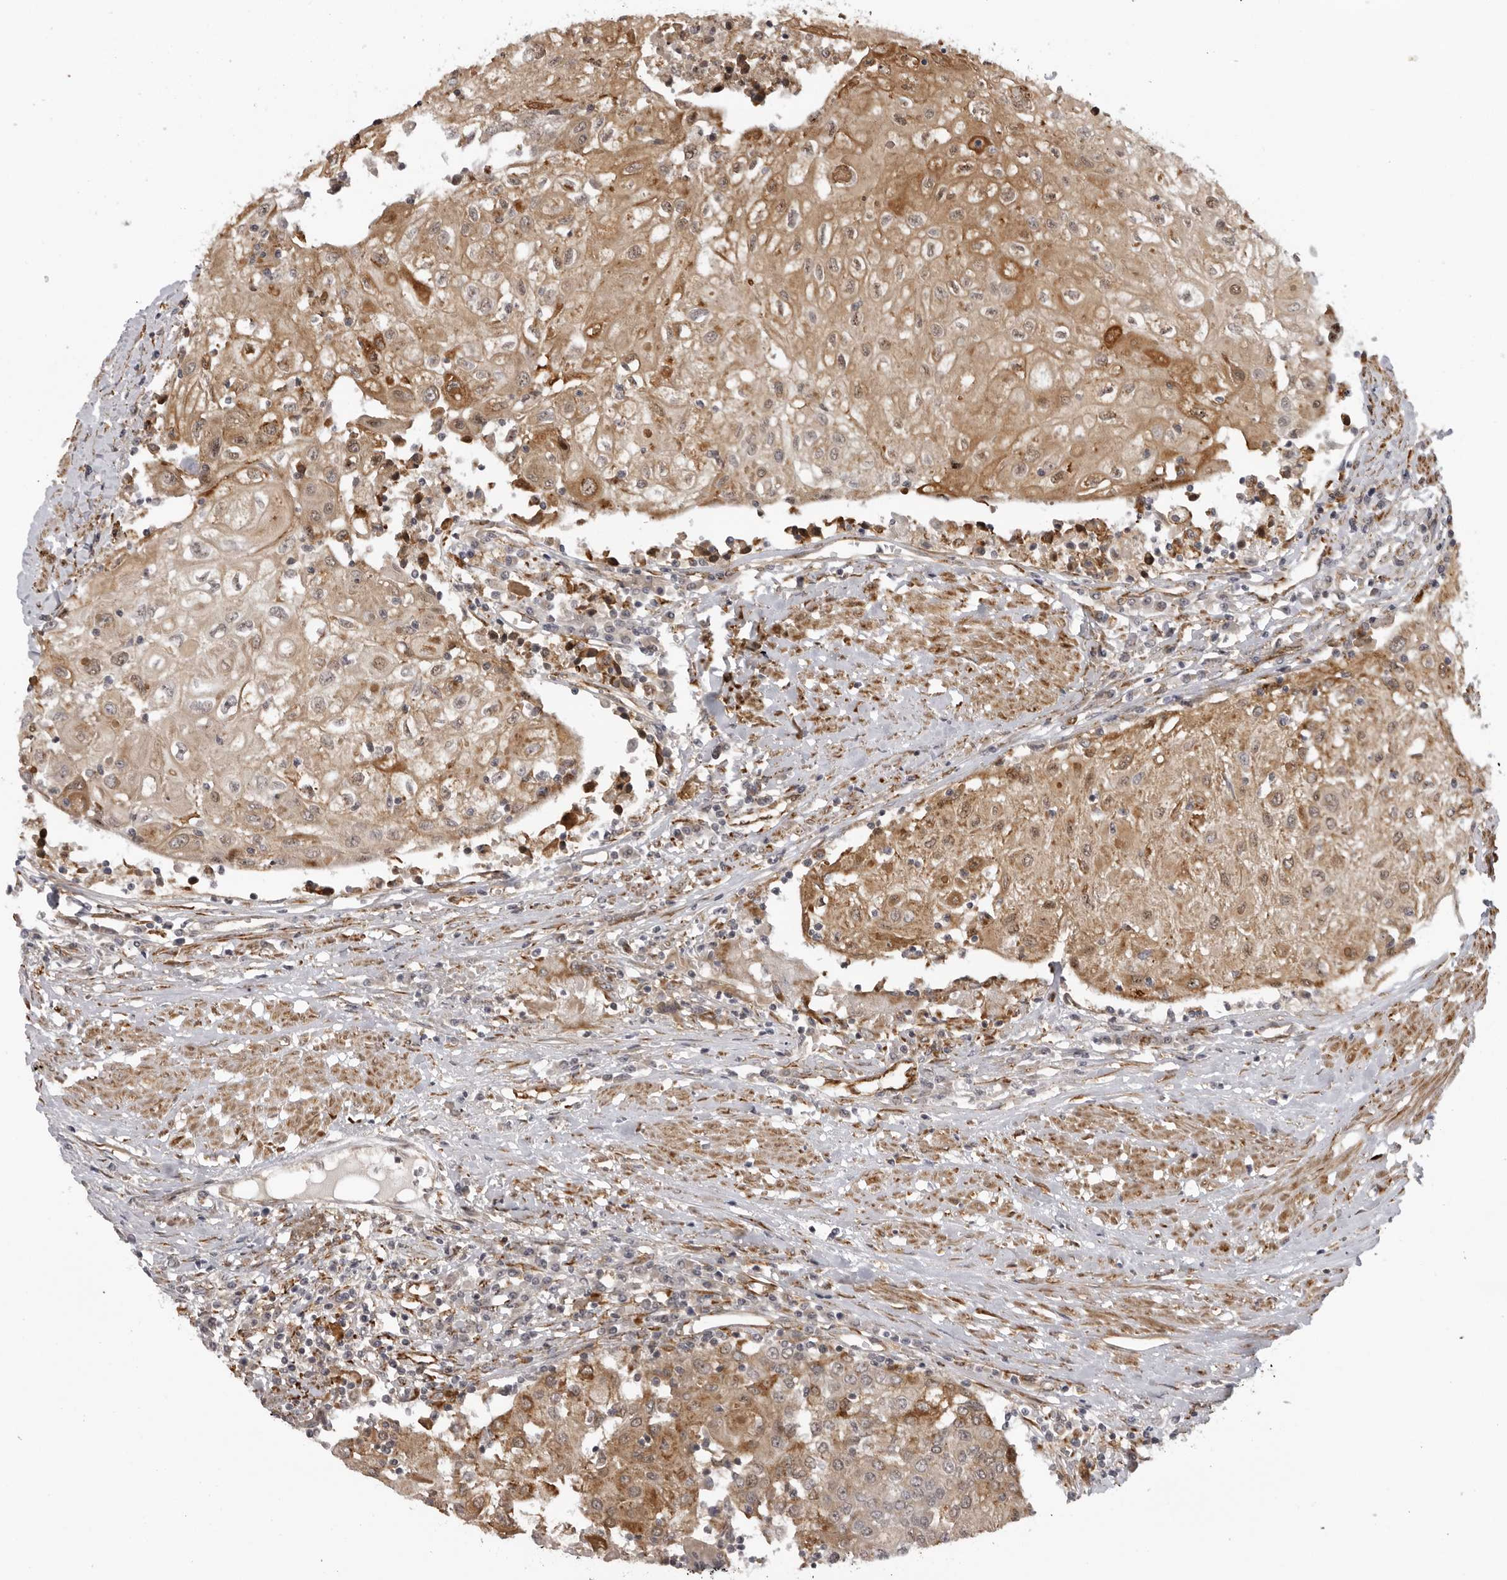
{"staining": {"intensity": "moderate", "quantity": "25%-75%", "location": "cytoplasmic/membranous"}, "tissue": "urothelial cancer", "cell_type": "Tumor cells", "image_type": "cancer", "snomed": [{"axis": "morphology", "description": "Urothelial carcinoma, High grade"}, {"axis": "topography", "description": "Urinary bladder"}], "caption": "Immunohistochemistry (IHC) staining of high-grade urothelial carcinoma, which demonstrates medium levels of moderate cytoplasmic/membranous expression in approximately 25%-75% of tumor cells indicating moderate cytoplasmic/membranous protein staining. The staining was performed using DAB (brown) for protein detection and nuclei were counterstained in hematoxylin (blue).", "gene": "DNAH14", "patient": {"sex": "female", "age": 85}}